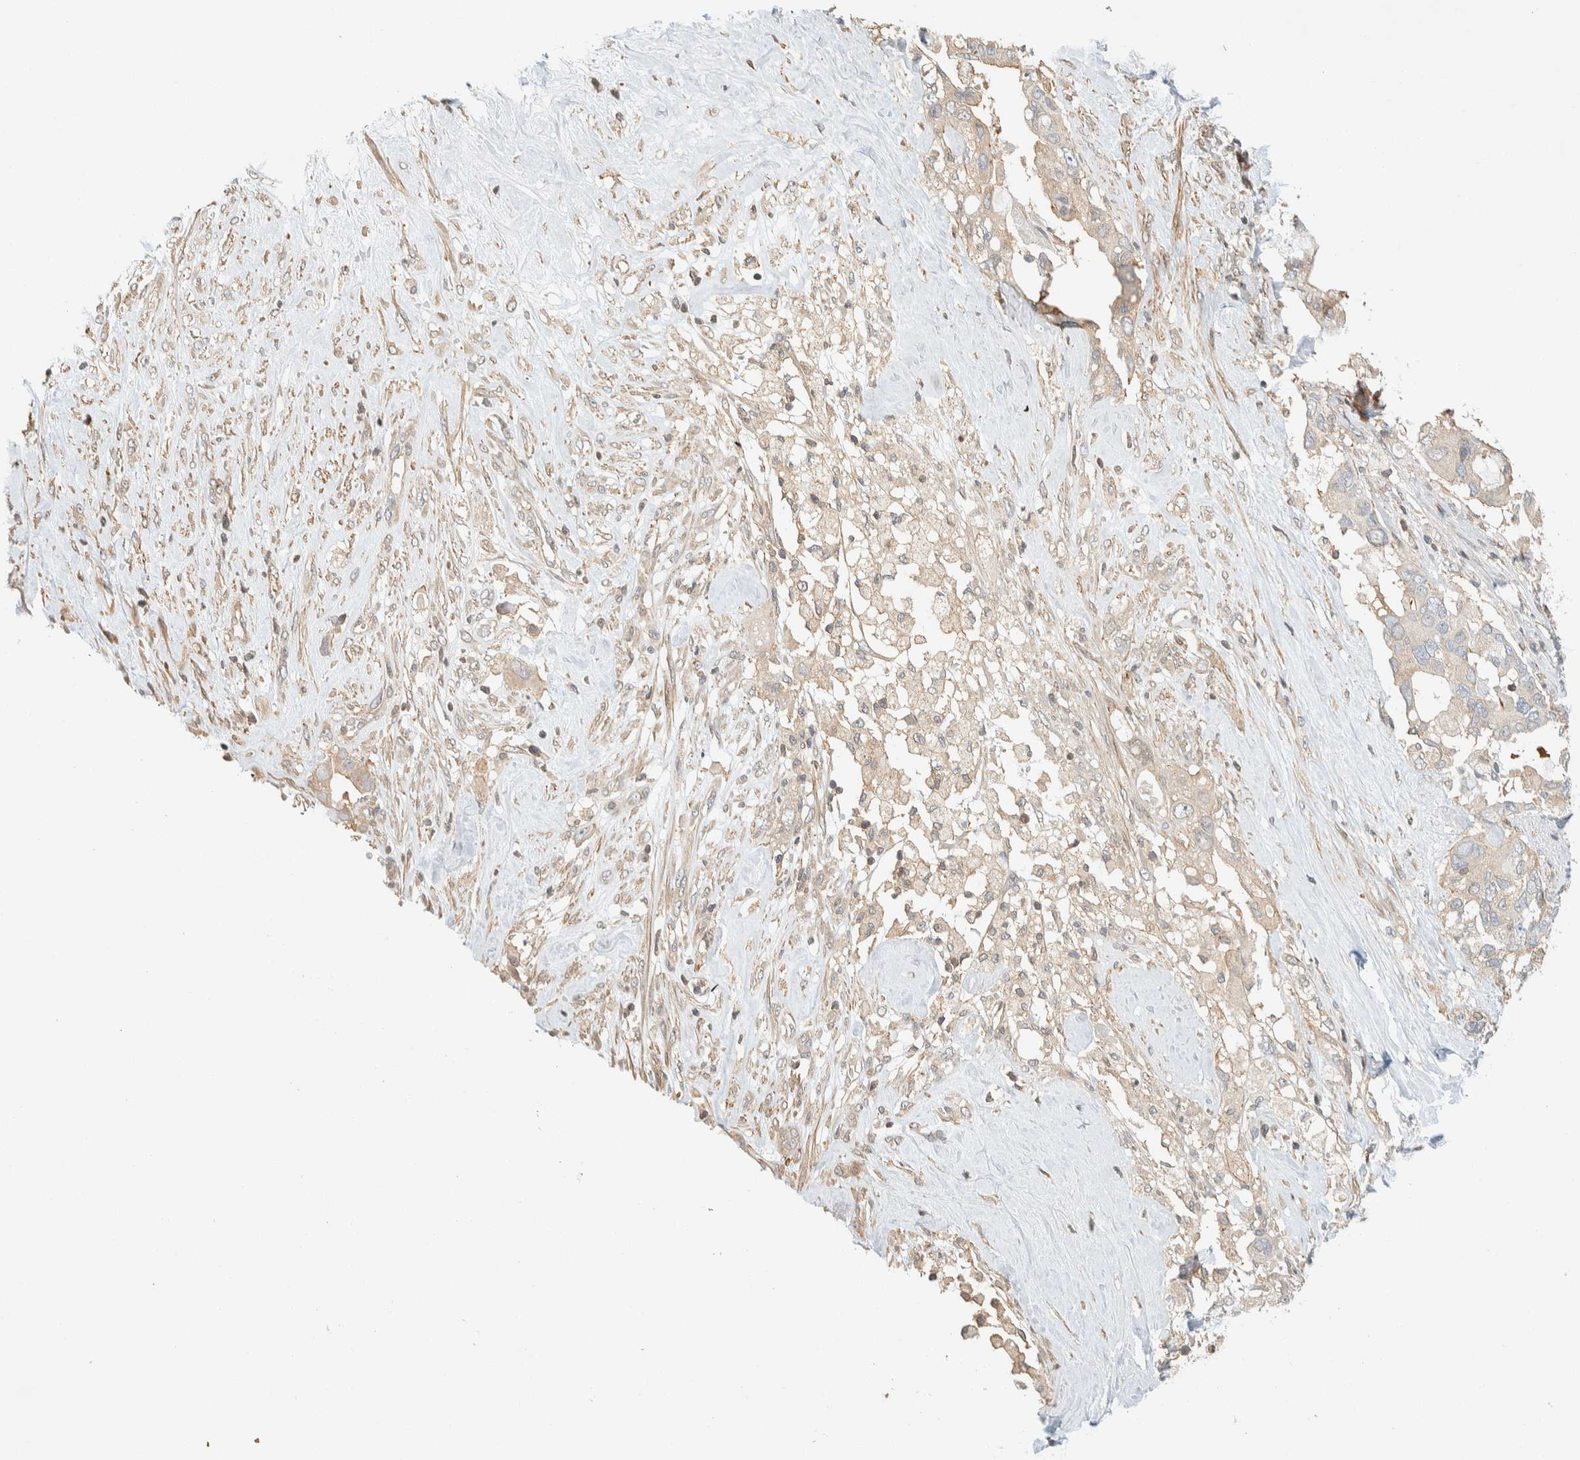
{"staining": {"intensity": "negative", "quantity": "none", "location": "none"}, "tissue": "pancreatic cancer", "cell_type": "Tumor cells", "image_type": "cancer", "snomed": [{"axis": "morphology", "description": "Adenocarcinoma, NOS"}, {"axis": "topography", "description": "Pancreas"}], "caption": "Pancreatic adenocarcinoma was stained to show a protein in brown. There is no significant staining in tumor cells.", "gene": "ARFGEF1", "patient": {"sex": "female", "age": 56}}